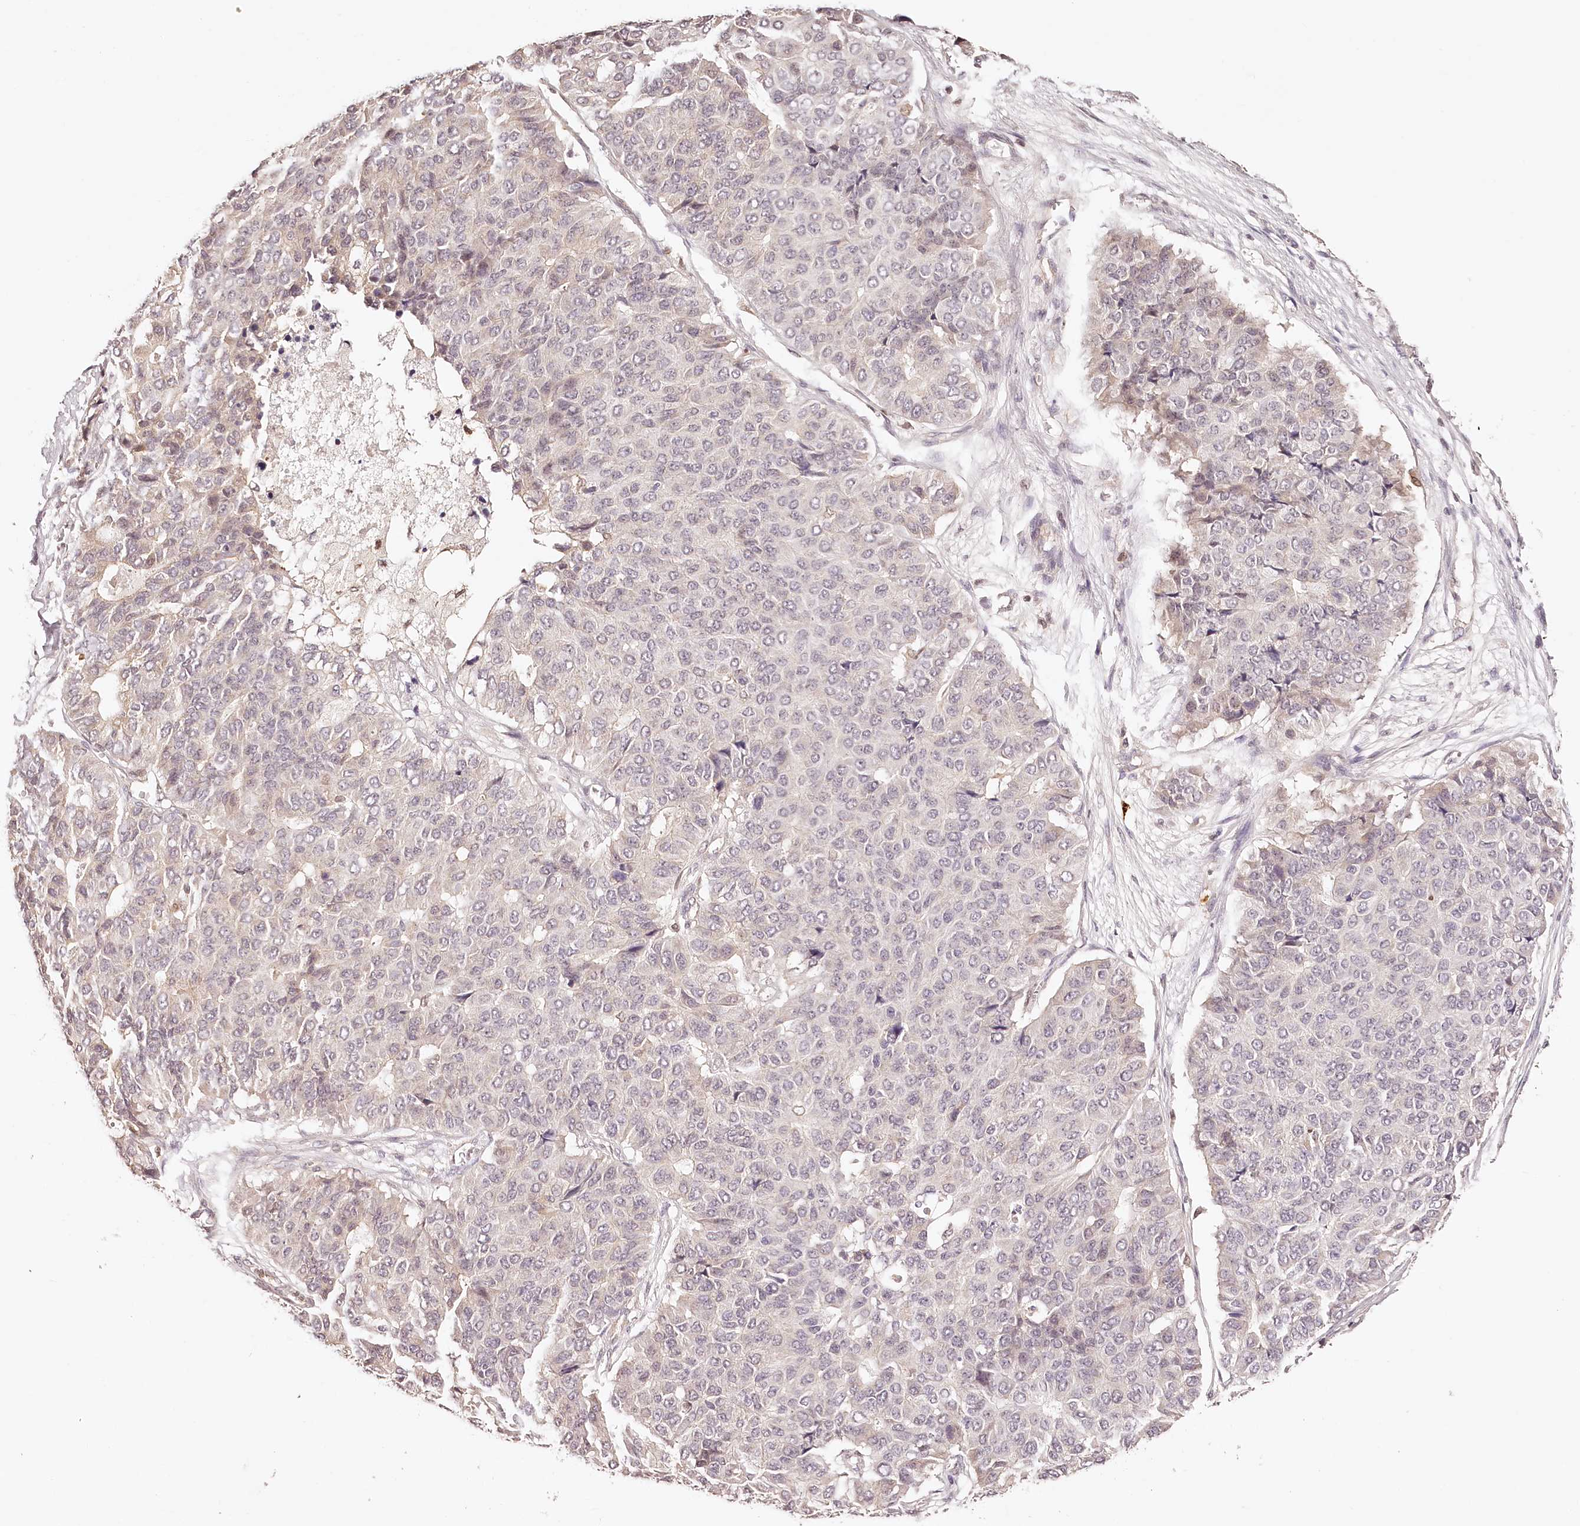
{"staining": {"intensity": "negative", "quantity": "none", "location": "none"}, "tissue": "pancreatic cancer", "cell_type": "Tumor cells", "image_type": "cancer", "snomed": [{"axis": "morphology", "description": "Adenocarcinoma, NOS"}, {"axis": "topography", "description": "Pancreas"}], "caption": "Immunohistochemical staining of adenocarcinoma (pancreatic) shows no significant positivity in tumor cells.", "gene": "SYNGR1", "patient": {"sex": "male", "age": 50}}